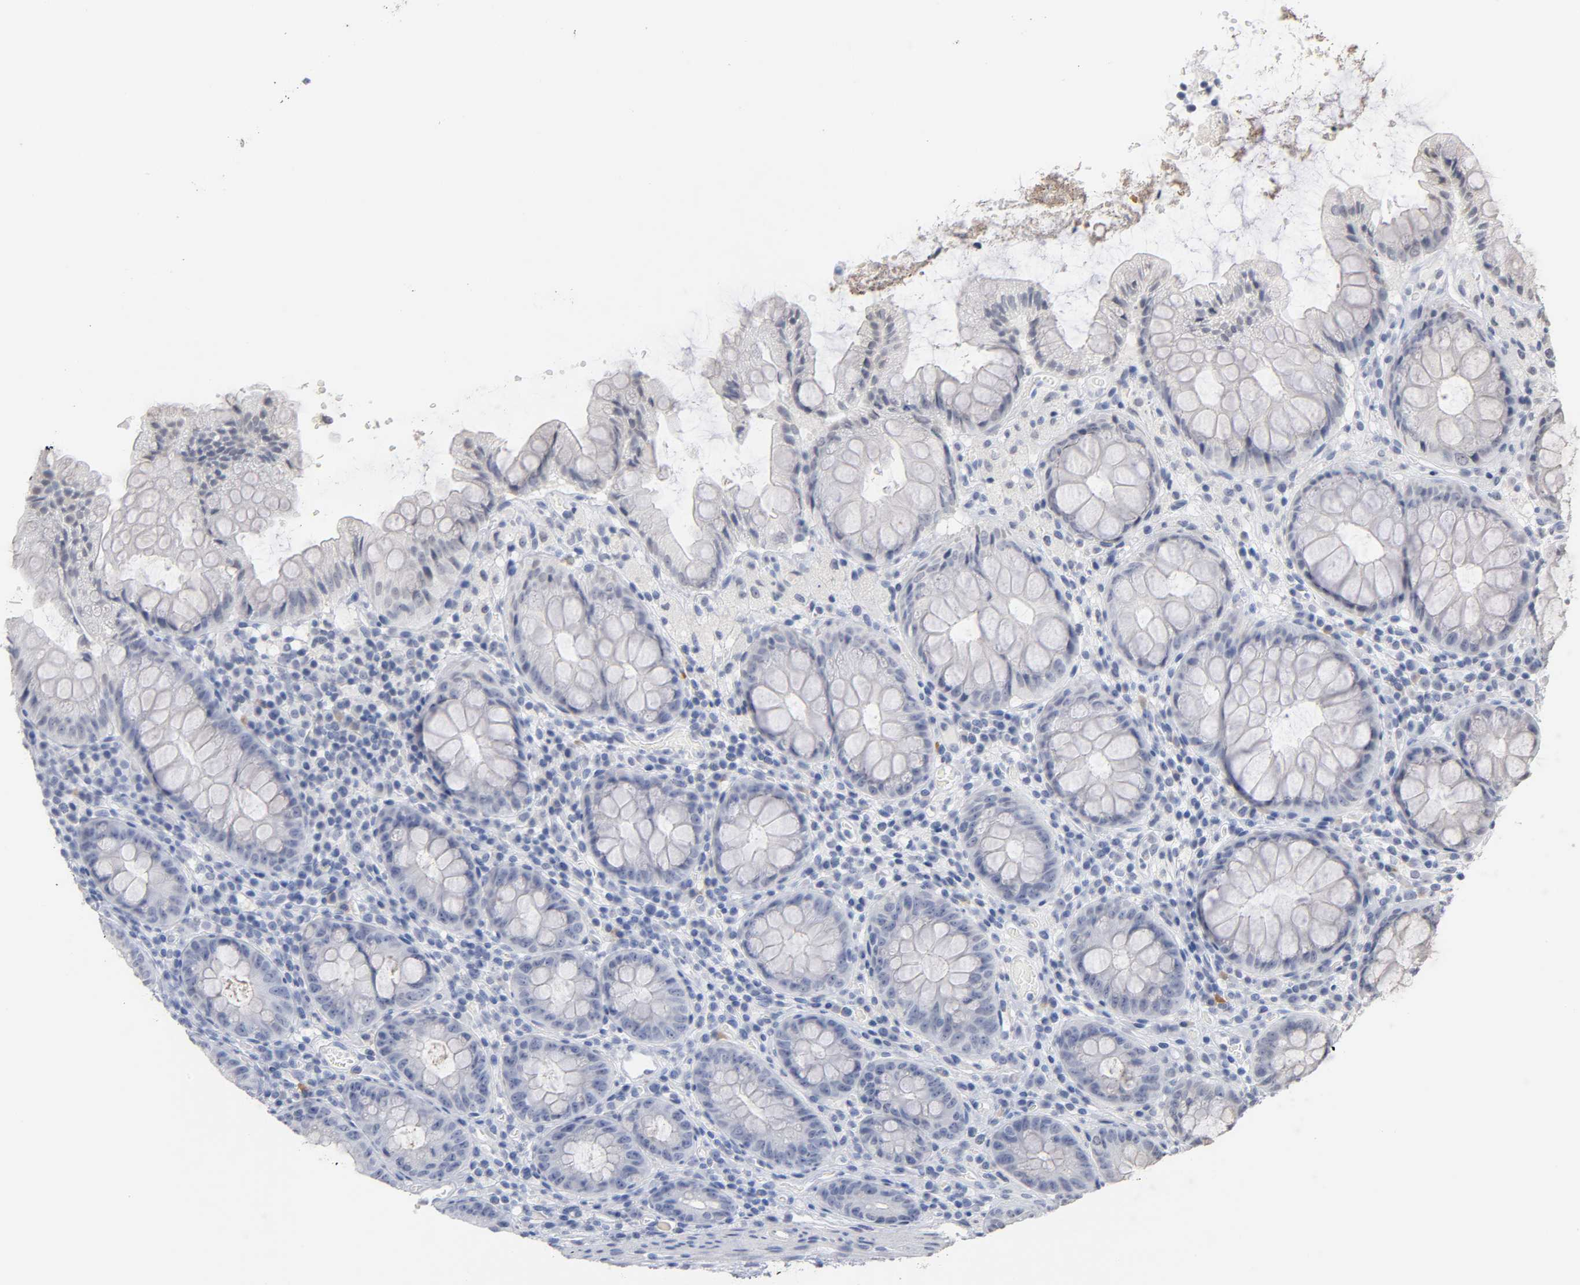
{"staining": {"intensity": "negative", "quantity": "none", "location": "none"}, "tissue": "colon", "cell_type": "Endothelial cells", "image_type": "normal", "snomed": [{"axis": "morphology", "description": "Normal tissue, NOS"}, {"axis": "topography", "description": "Colon"}], "caption": "Immunohistochemistry image of normal human colon stained for a protein (brown), which exhibits no positivity in endothelial cells. (DAB IHC, high magnification).", "gene": "CRABP2", "patient": {"sex": "female", "age": 46}}